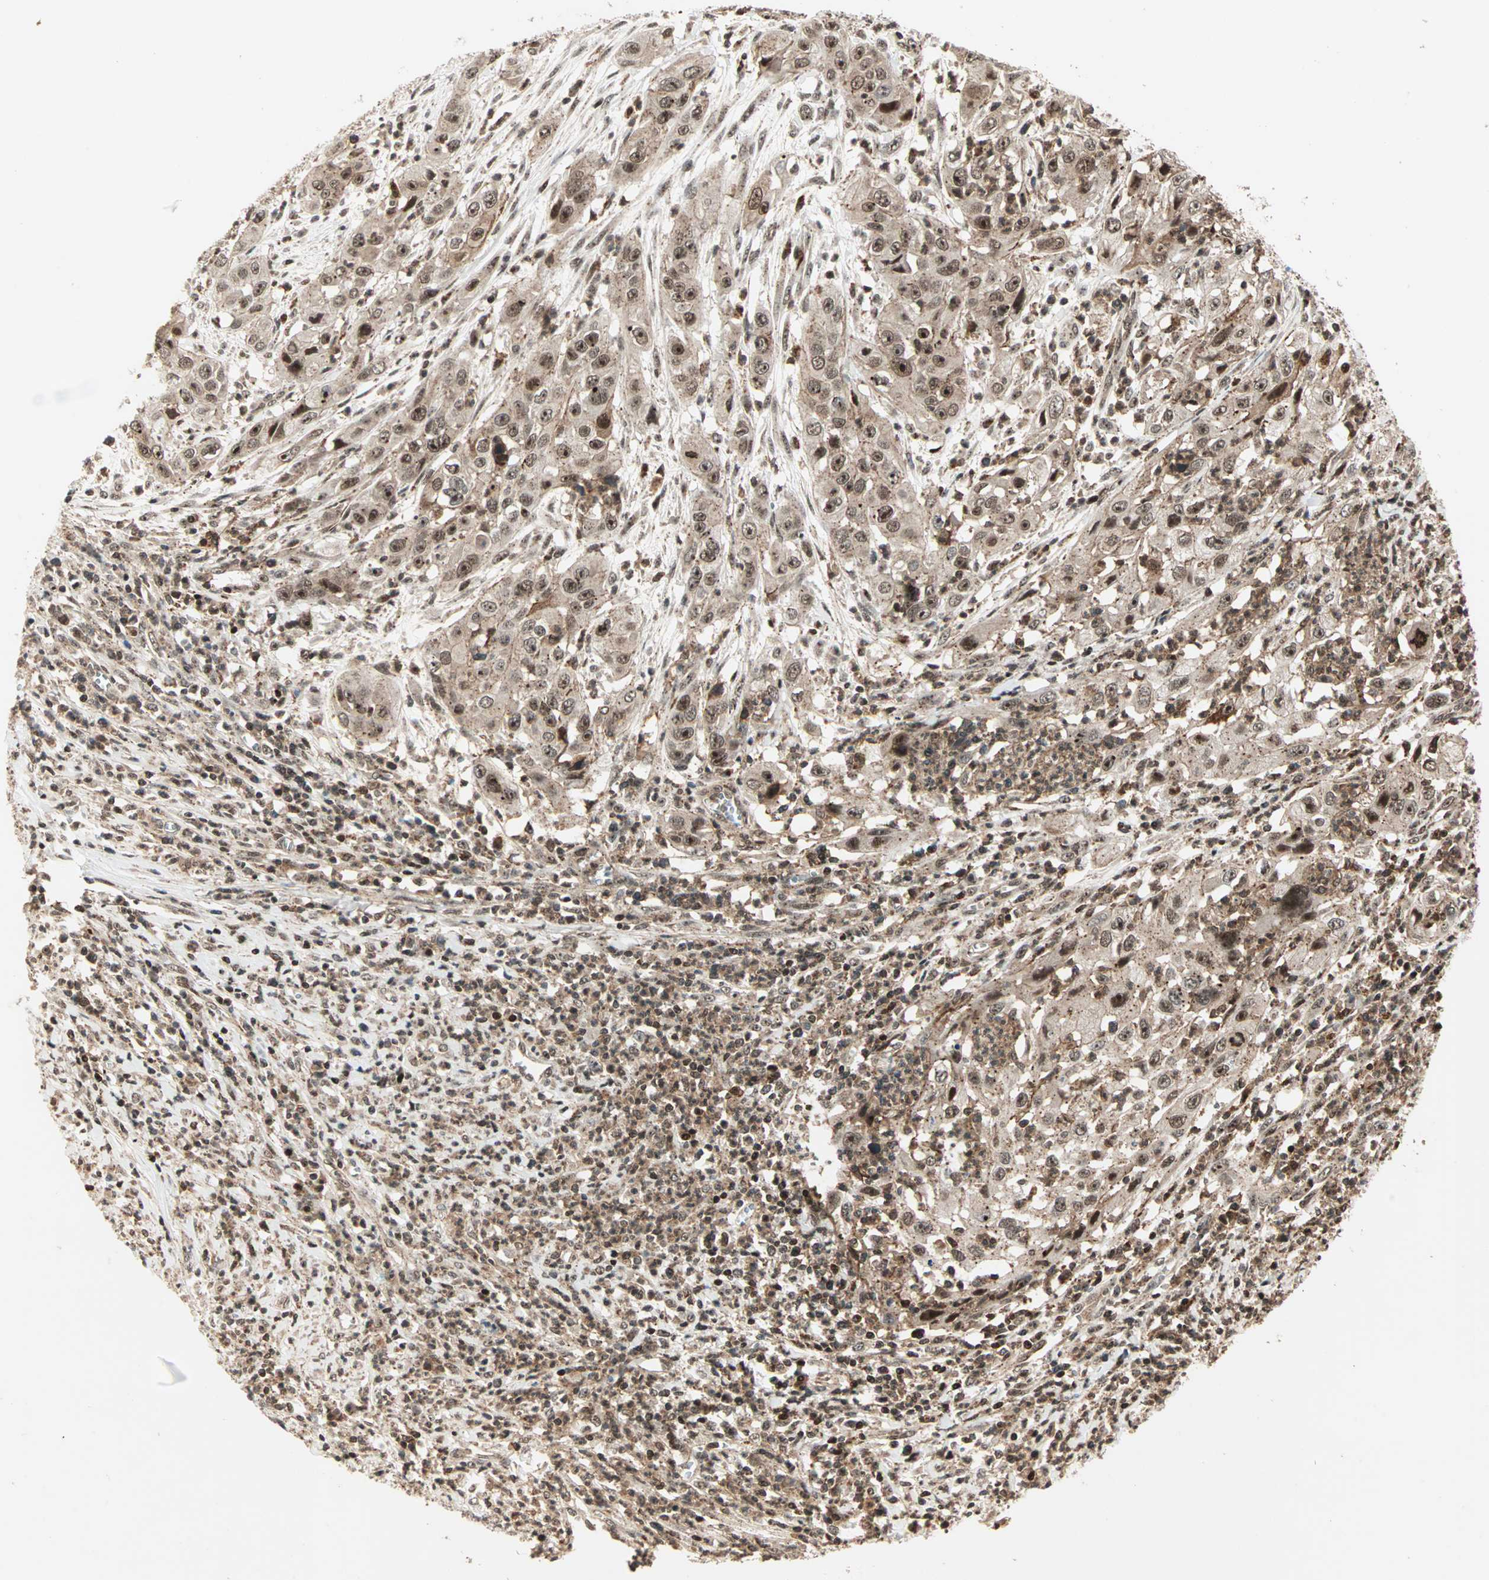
{"staining": {"intensity": "moderate", "quantity": ">75%", "location": "cytoplasmic/membranous,nuclear"}, "tissue": "cervical cancer", "cell_type": "Tumor cells", "image_type": "cancer", "snomed": [{"axis": "morphology", "description": "Squamous cell carcinoma, NOS"}, {"axis": "topography", "description": "Cervix"}], "caption": "Human squamous cell carcinoma (cervical) stained with a protein marker shows moderate staining in tumor cells.", "gene": "ZBED9", "patient": {"sex": "female", "age": 32}}